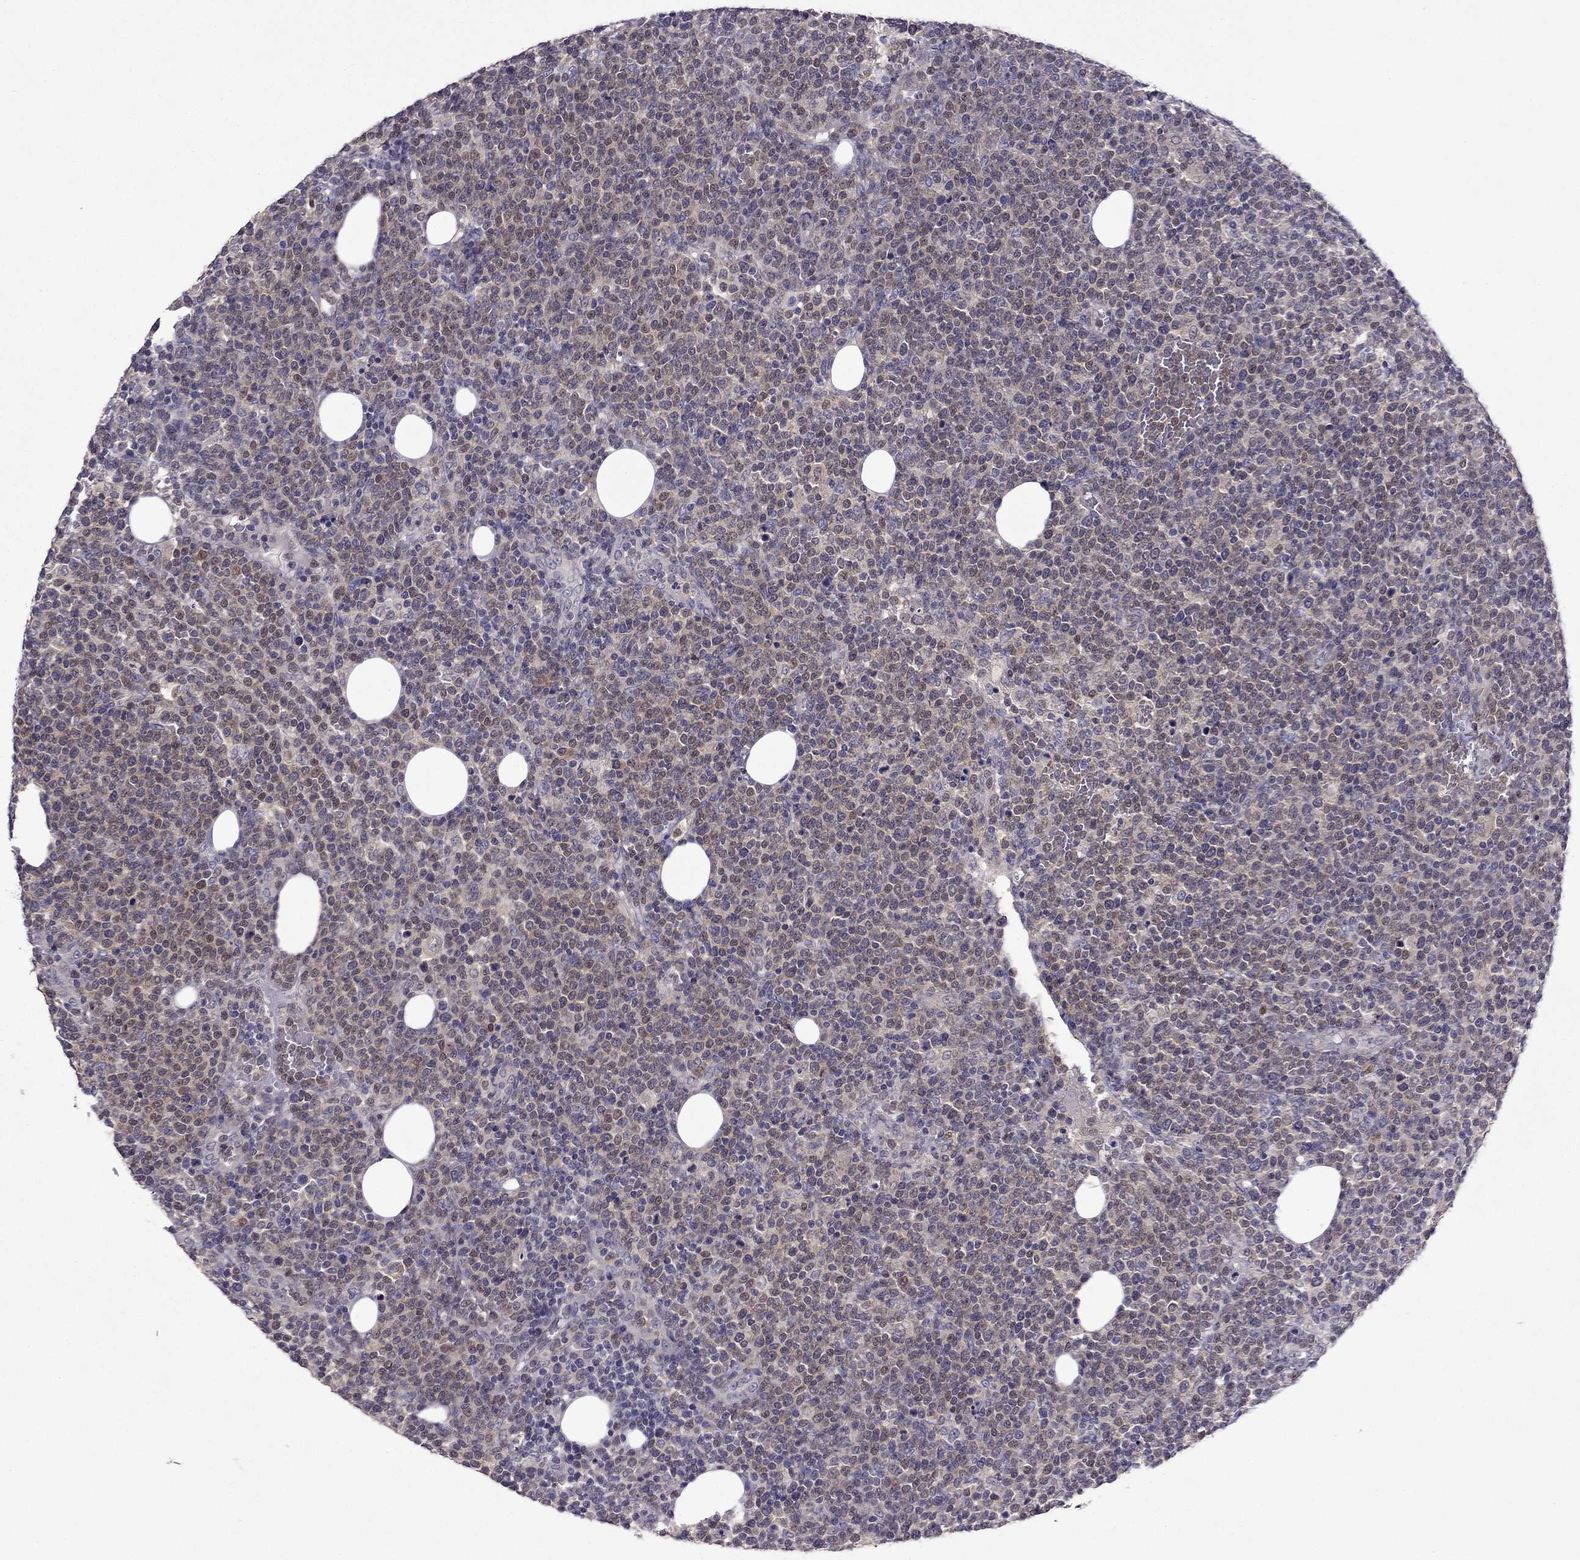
{"staining": {"intensity": "moderate", "quantity": ">75%", "location": "cytoplasmic/membranous"}, "tissue": "lymphoma", "cell_type": "Tumor cells", "image_type": "cancer", "snomed": [{"axis": "morphology", "description": "Malignant lymphoma, non-Hodgkin's type, High grade"}, {"axis": "topography", "description": "Lymph node"}], "caption": "Moderate cytoplasmic/membranous positivity for a protein is present in about >75% of tumor cells of lymphoma using immunohistochemistry.", "gene": "CDK5", "patient": {"sex": "male", "age": 61}}